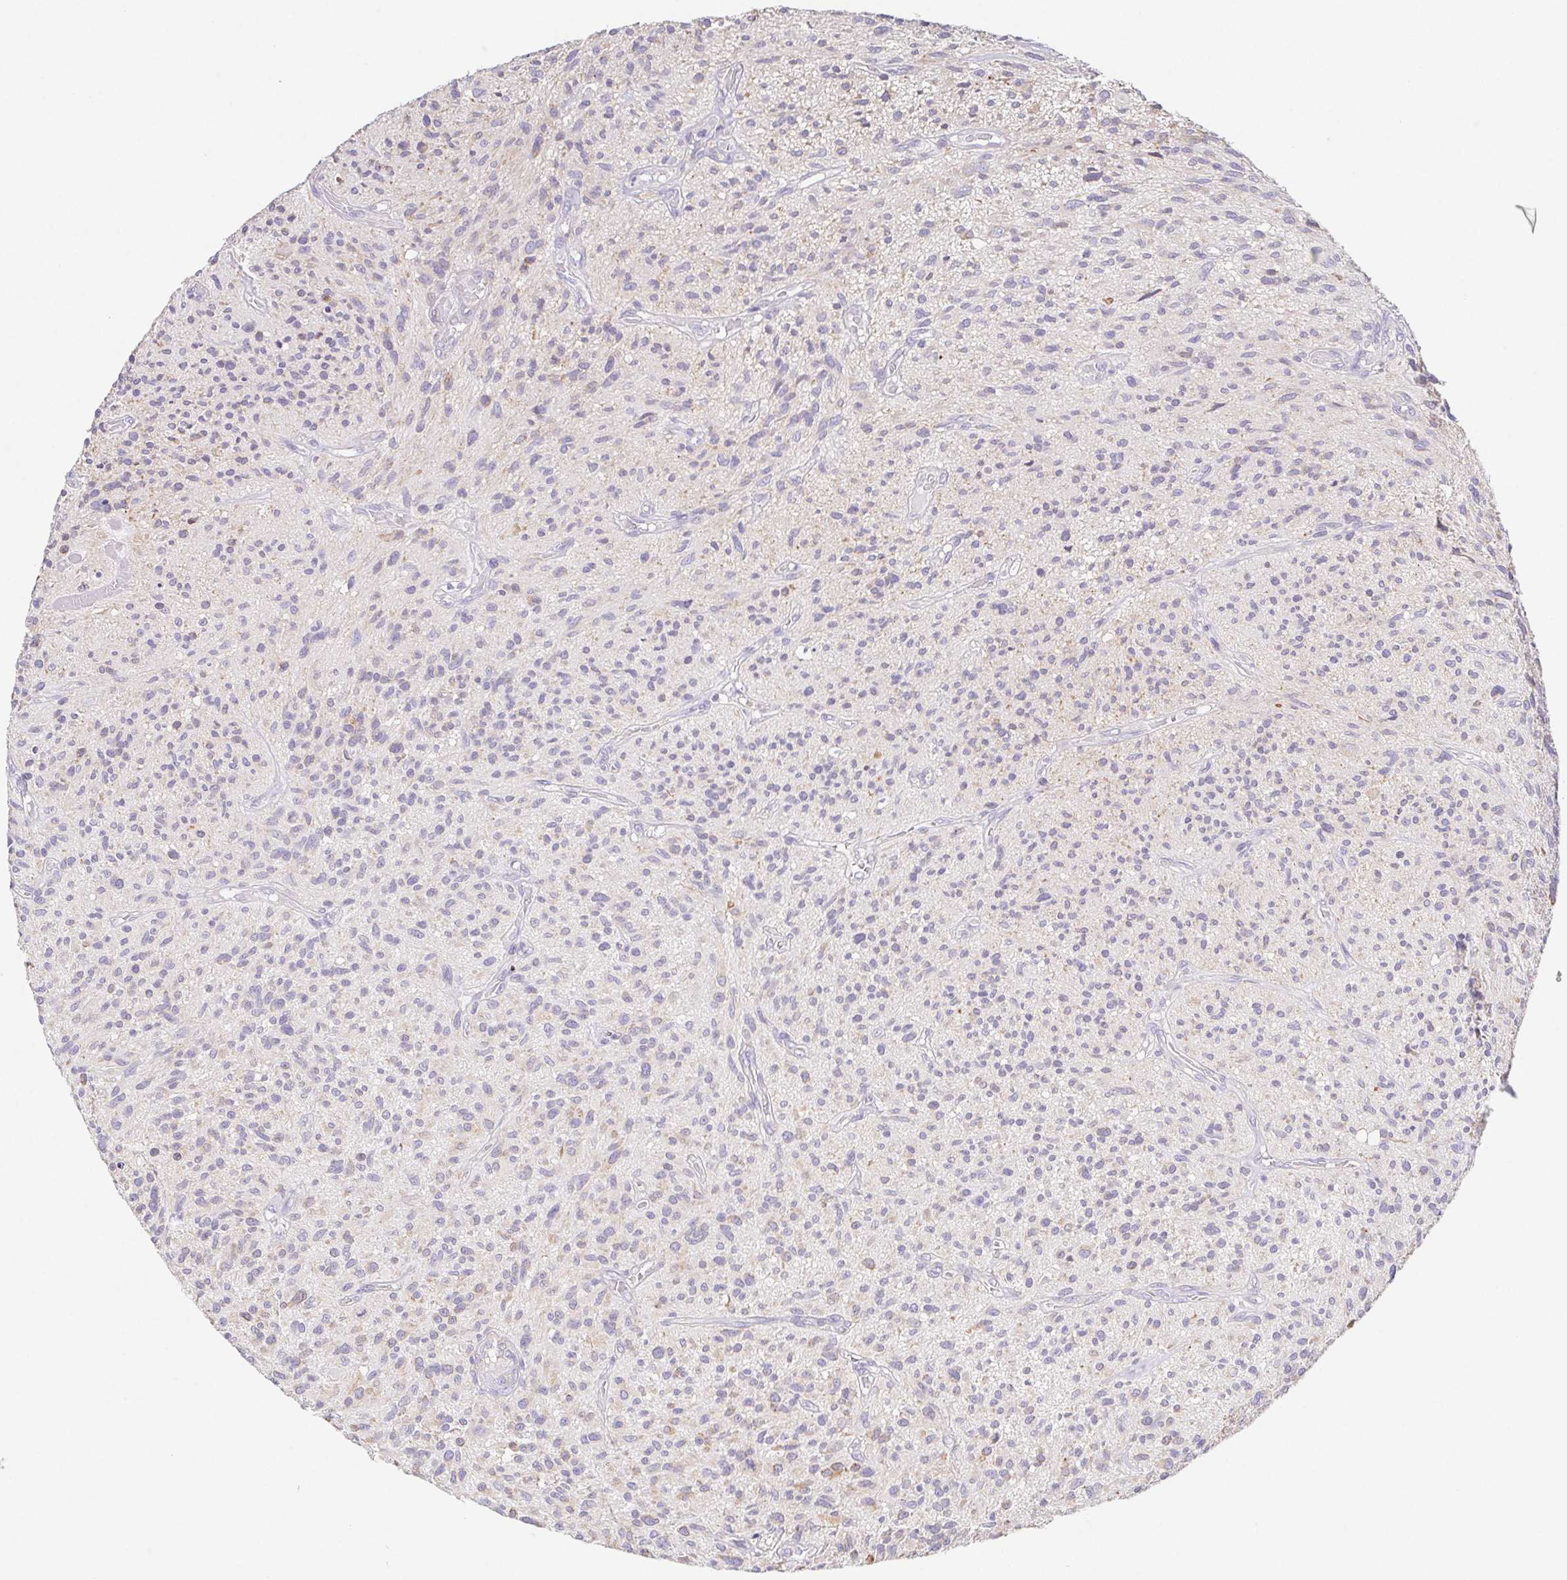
{"staining": {"intensity": "negative", "quantity": "none", "location": "none"}, "tissue": "glioma", "cell_type": "Tumor cells", "image_type": "cancer", "snomed": [{"axis": "morphology", "description": "Glioma, malignant, High grade"}, {"axis": "topography", "description": "Brain"}], "caption": "This is an immunohistochemistry histopathology image of glioma. There is no positivity in tumor cells.", "gene": "ADAM8", "patient": {"sex": "male", "age": 75}}